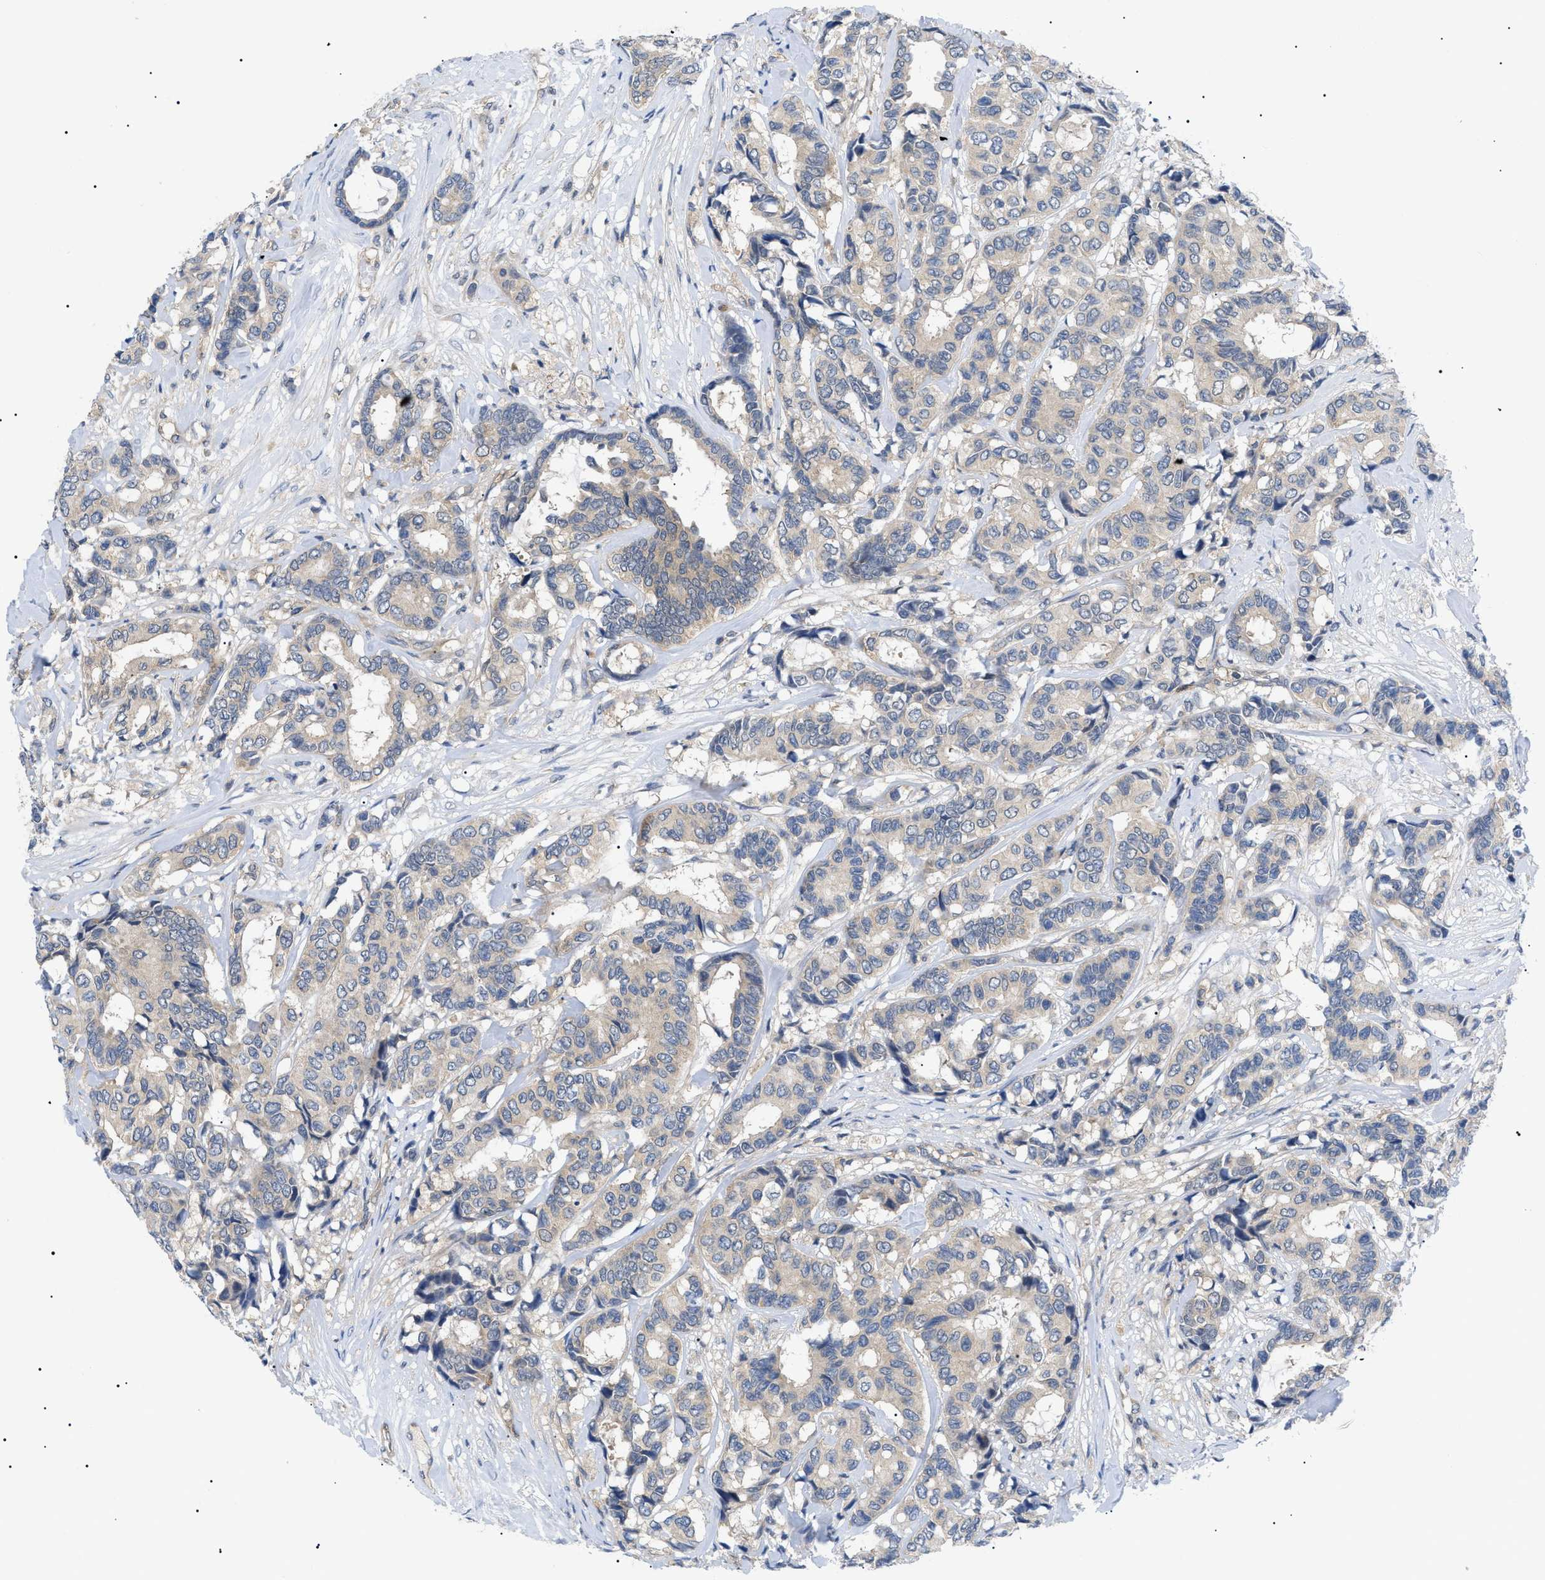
{"staining": {"intensity": "weak", "quantity": ">75%", "location": "cytoplasmic/membranous"}, "tissue": "breast cancer", "cell_type": "Tumor cells", "image_type": "cancer", "snomed": [{"axis": "morphology", "description": "Duct carcinoma"}, {"axis": "topography", "description": "Breast"}], "caption": "Protein expression analysis of human infiltrating ductal carcinoma (breast) reveals weak cytoplasmic/membranous expression in about >75% of tumor cells.", "gene": "RIPK1", "patient": {"sex": "female", "age": 87}}